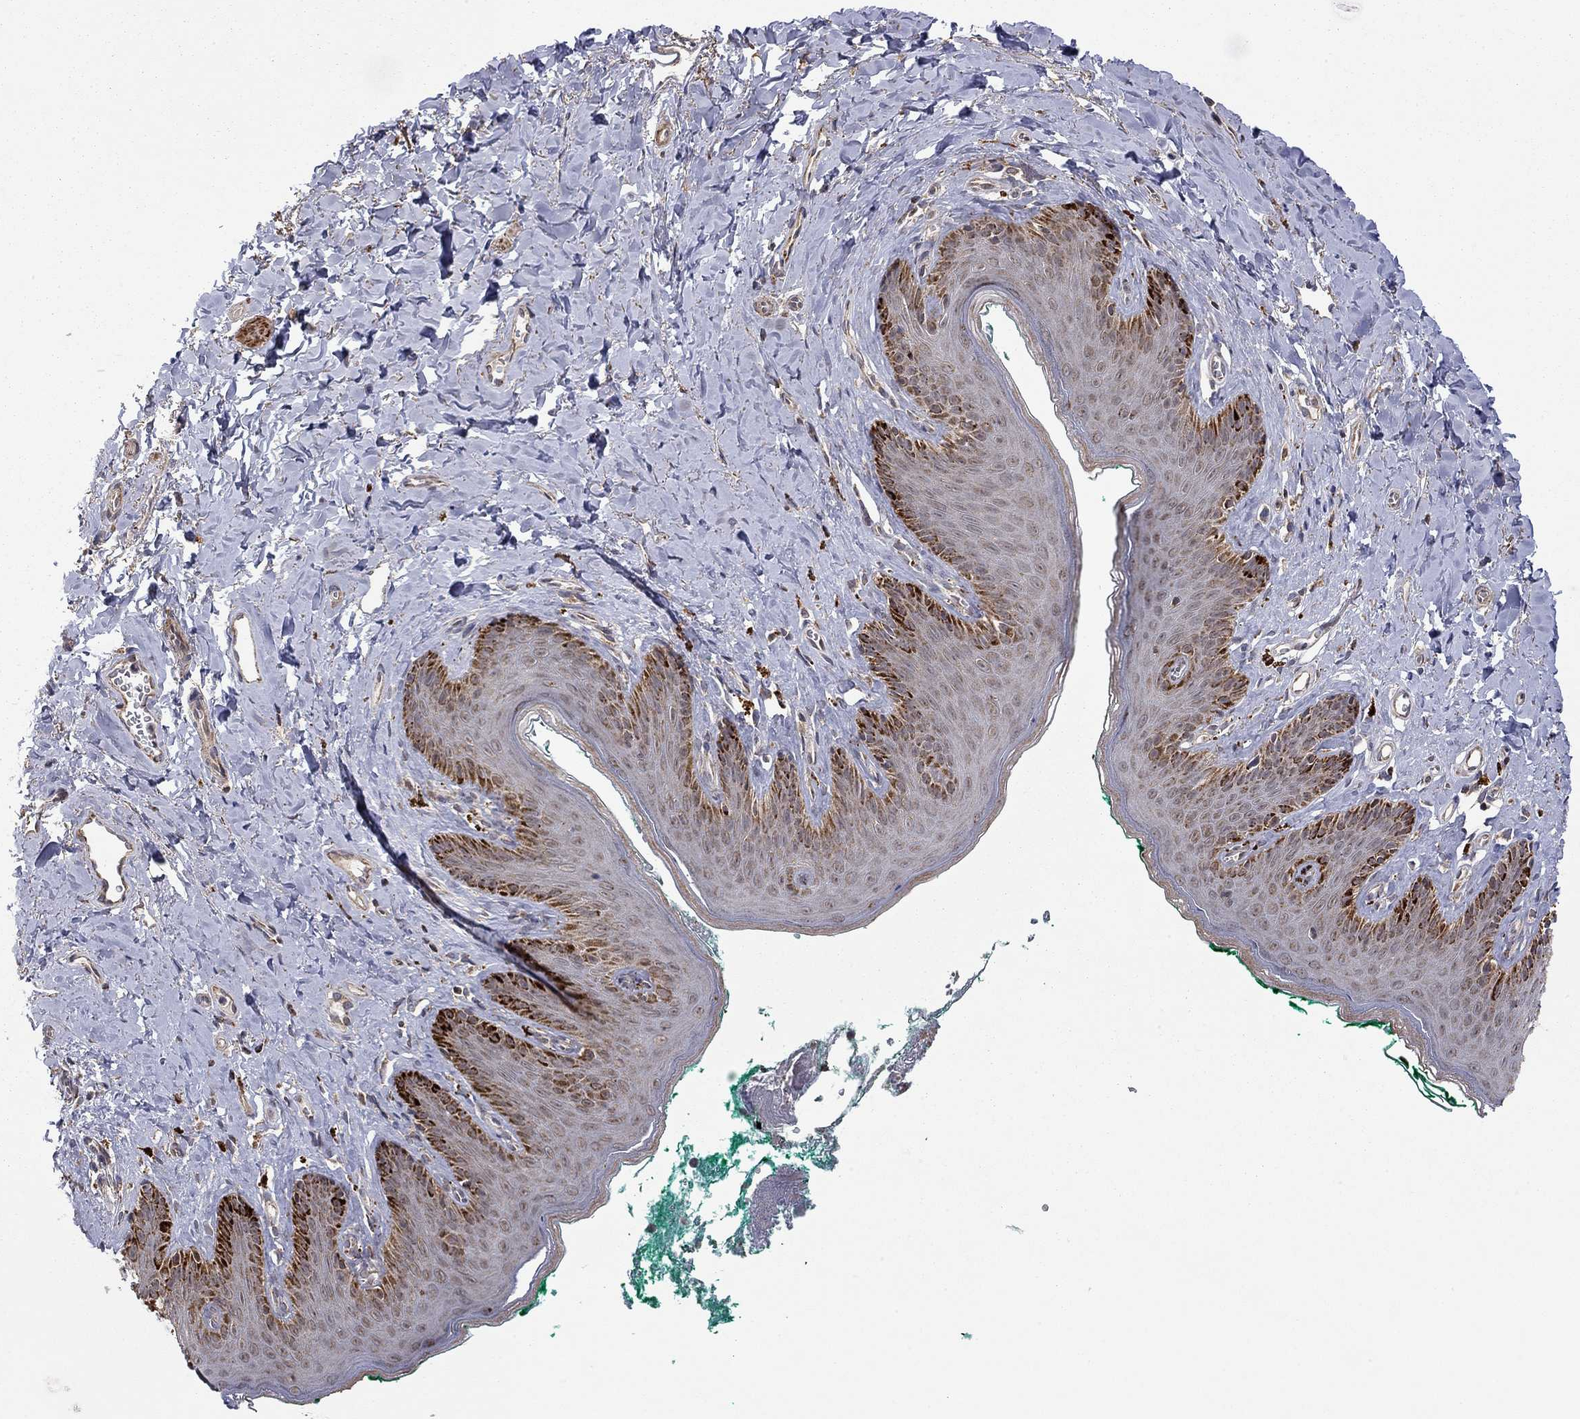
{"staining": {"intensity": "strong", "quantity": "<25%", "location": "cytoplasmic/membranous"}, "tissue": "skin", "cell_type": "Epidermal cells", "image_type": "normal", "snomed": [{"axis": "morphology", "description": "Normal tissue, NOS"}, {"axis": "topography", "description": "Vulva"}], "caption": "Immunohistochemical staining of normal skin demonstrates <25% levels of strong cytoplasmic/membranous protein positivity in about <25% of epidermal cells.", "gene": "IDS", "patient": {"sex": "female", "age": 66}}